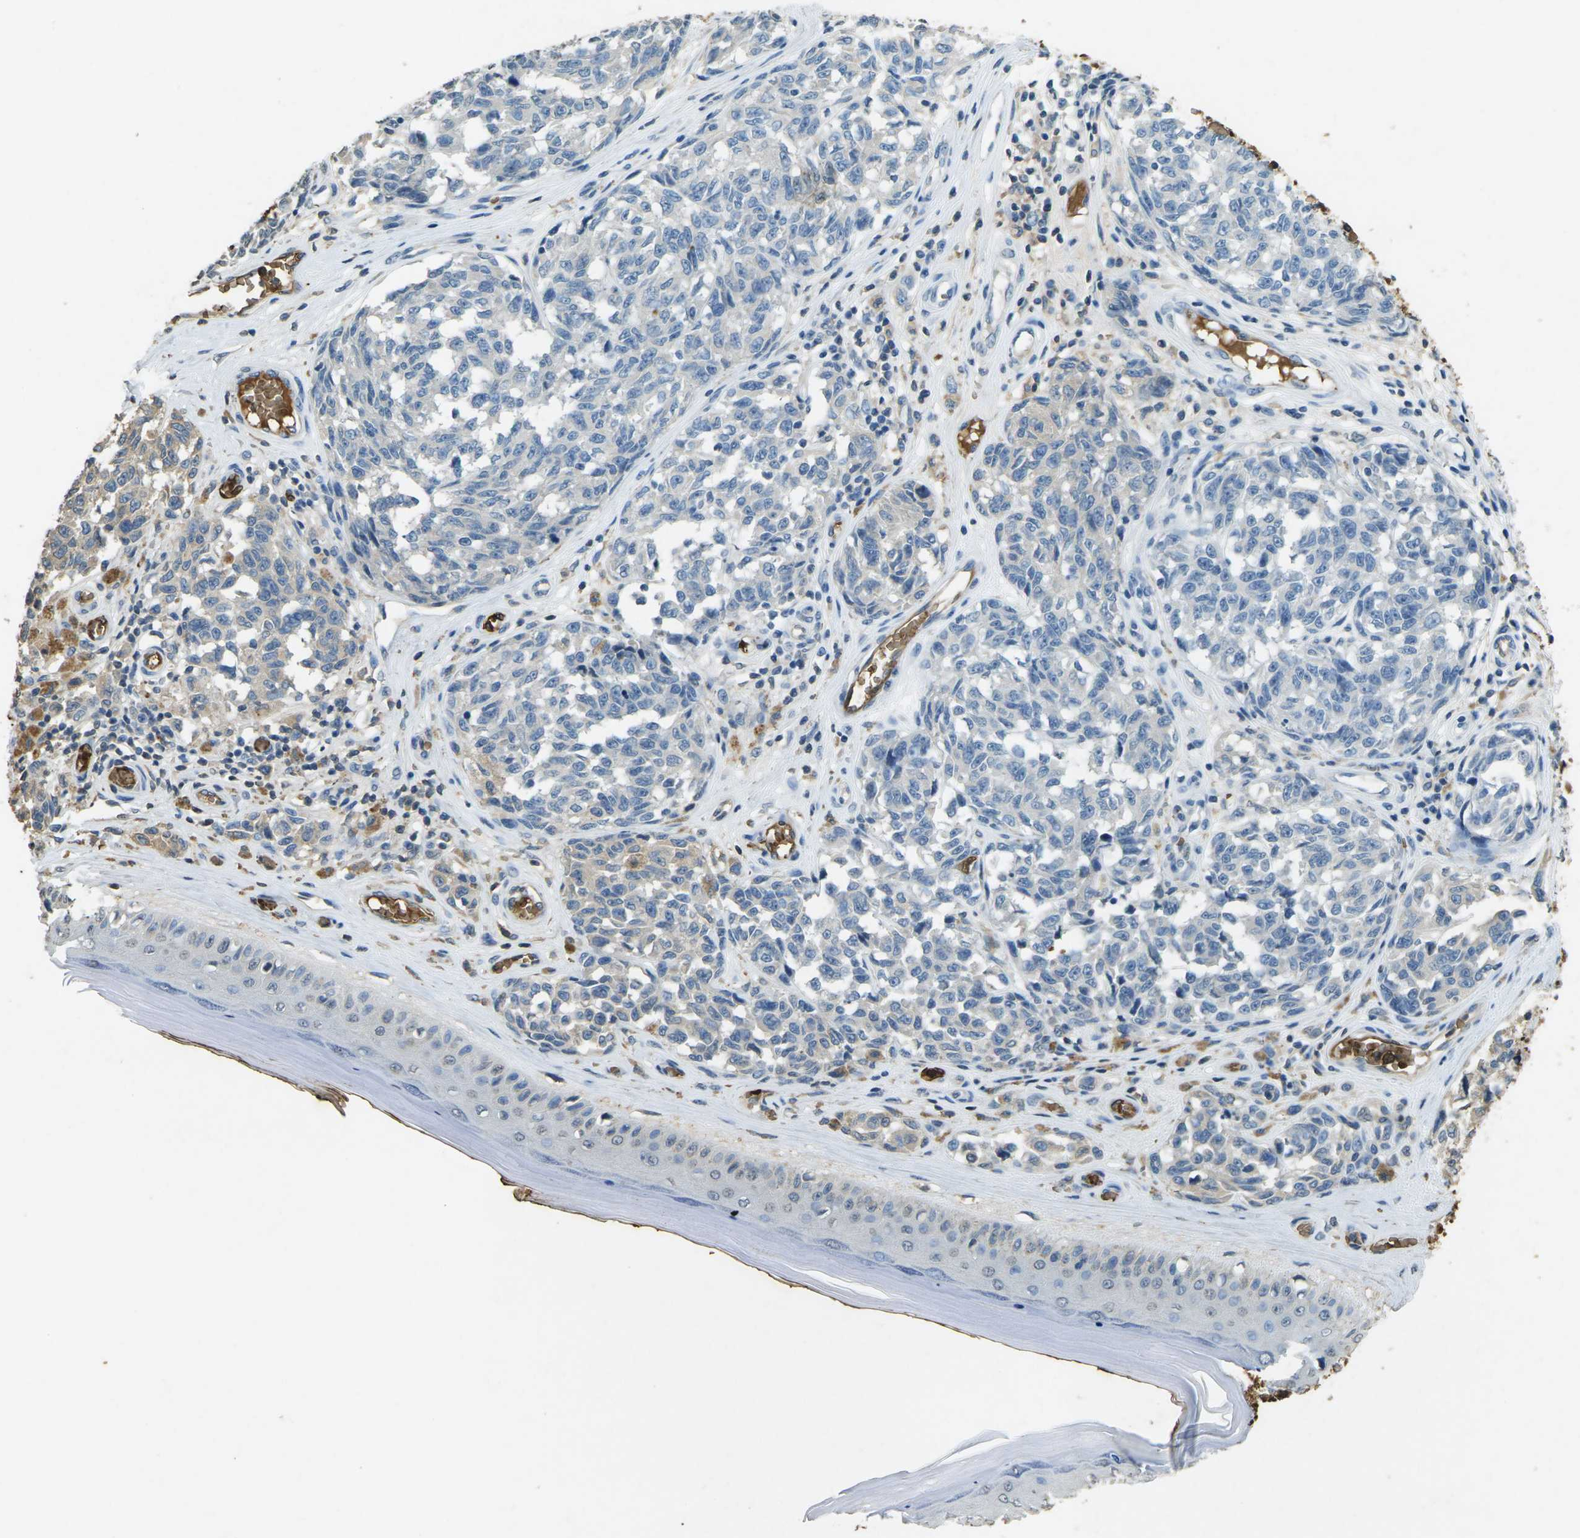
{"staining": {"intensity": "weak", "quantity": ">75%", "location": "cytoplasmic/membranous"}, "tissue": "melanoma", "cell_type": "Tumor cells", "image_type": "cancer", "snomed": [{"axis": "morphology", "description": "Malignant melanoma, NOS"}, {"axis": "topography", "description": "Skin"}], "caption": "Protein expression by IHC shows weak cytoplasmic/membranous staining in about >75% of tumor cells in malignant melanoma. Using DAB (brown) and hematoxylin (blue) stains, captured at high magnification using brightfield microscopy.", "gene": "HBB", "patient": {"sex": "female", "age": 64}}